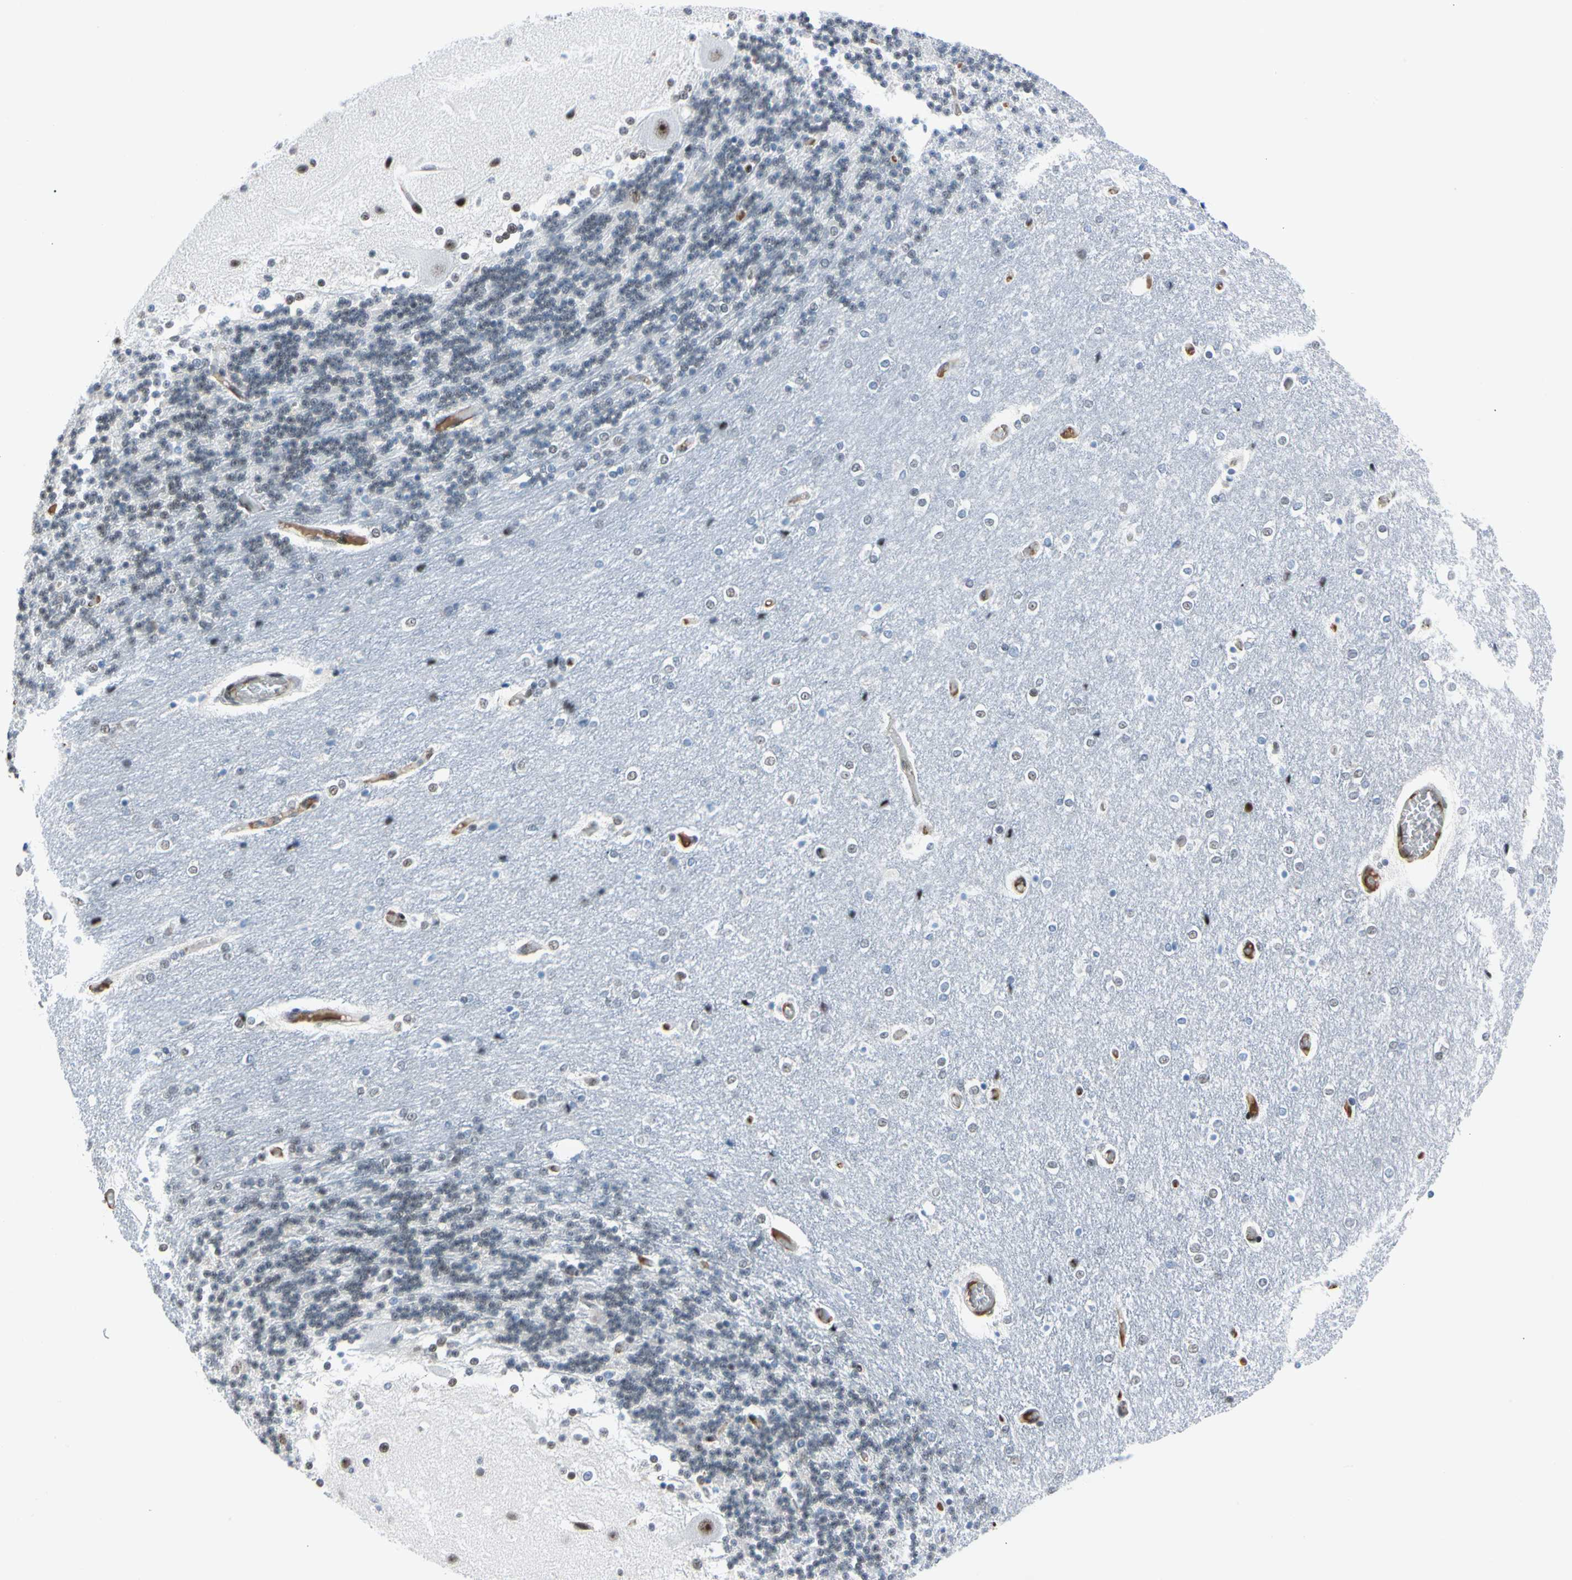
{"staining": {"intensity": "weak", "quantity": "25%-75%", "location": "nuclear"}, "tissue": "cerebellum", "cell_type": "Cells in granular layer", "image_type": "normal", "snomed": [{"axis": "morphology", "description": "Normal tissue, NOS"}, {"axis": "topography", "description": "Cerebellum"}], "caption": "Protein staining by immunohistochemistry displays weak nuclear staining in about 25%-75% of cells in granular layer in normal cerebellum.", "gene": "FOXO3", "patient": {"sex": "female", "age": 54}}